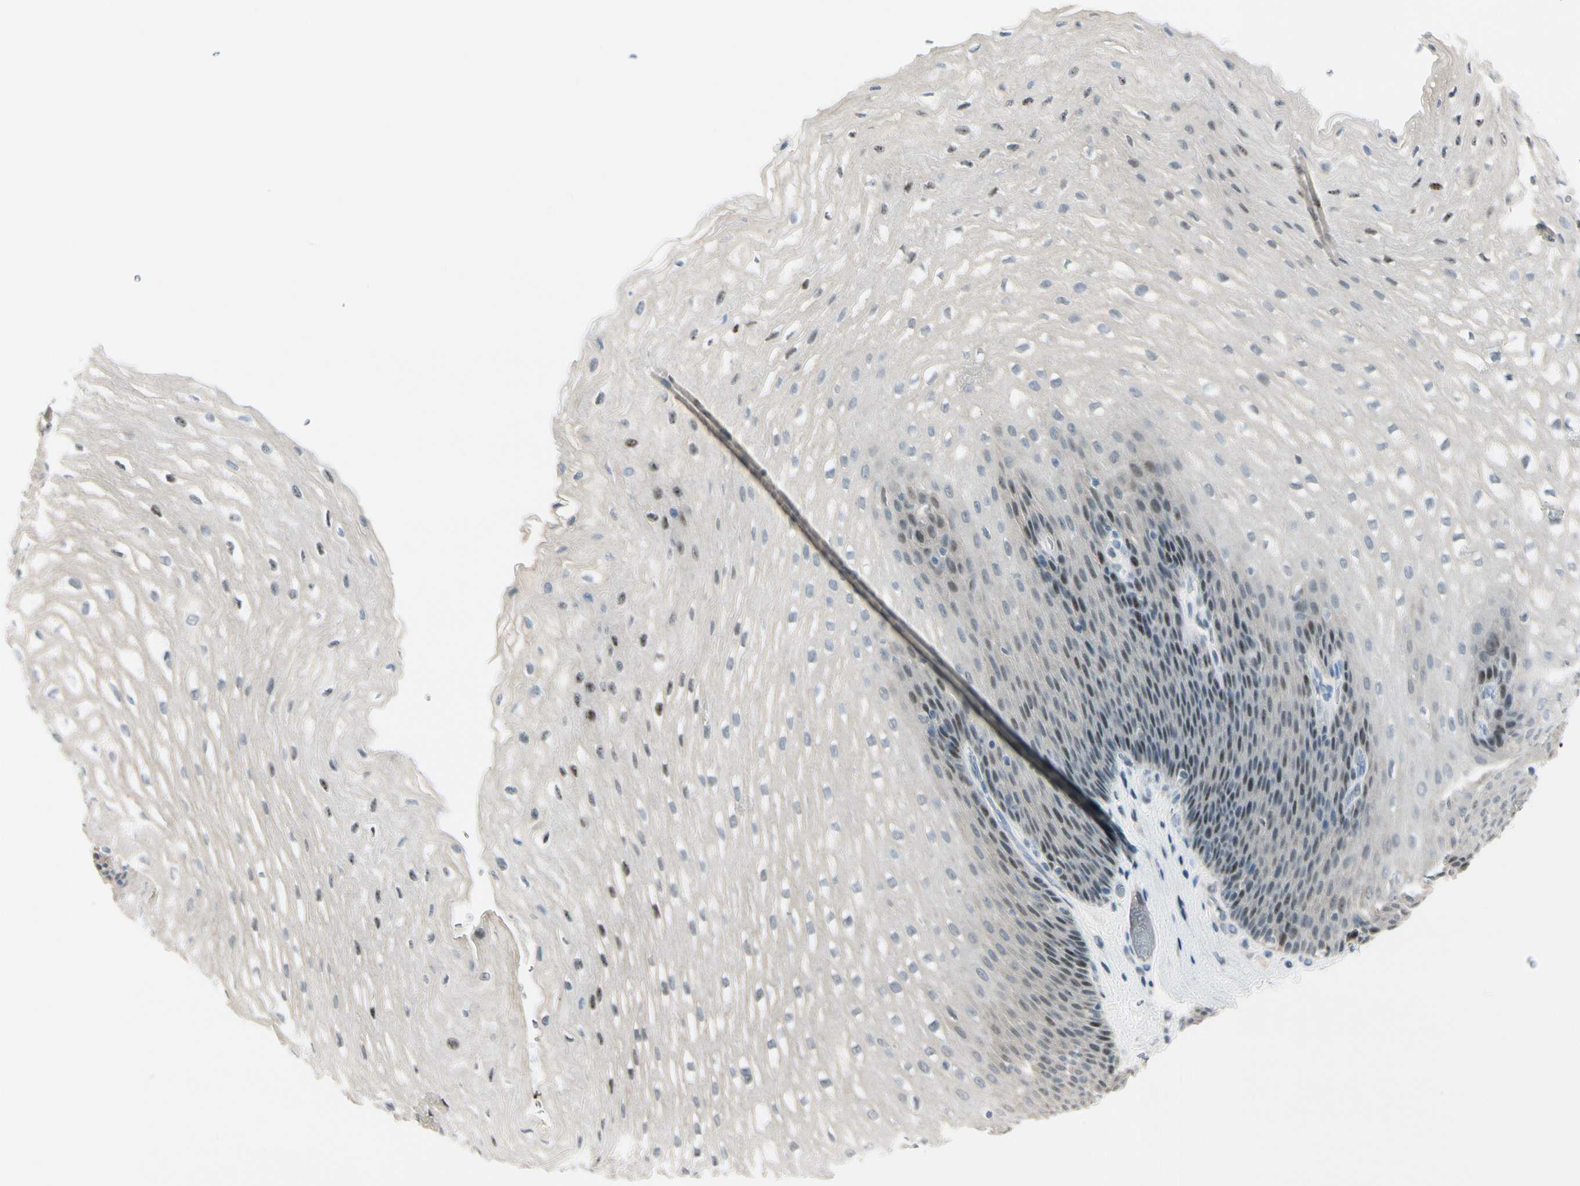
{"staining": {"intensity": "moderate", "quantity": "<25%", "location": "nuclear"}, "tissue": "esophagus", "cell_type": "Squamous epithelial cells", "image_type": "normal", "snomed": [{"axis": "morphology", "description": "Normal tissue, NOS"}, {"axis": "topography", "description": "Esophagus"}], "caption": "Immunohistochemistry (IHC) of benign esophagus exhibits low levels of moderate nuclear positivity in about <25% of squamous epithelial cells. The staining was performed using DAB, with brown indicating positive protein expression. Nuclei are stained blue with hematoxylin.", "gene": "B4GALNT1", "patient": {"sex": "male", "age": 48}}